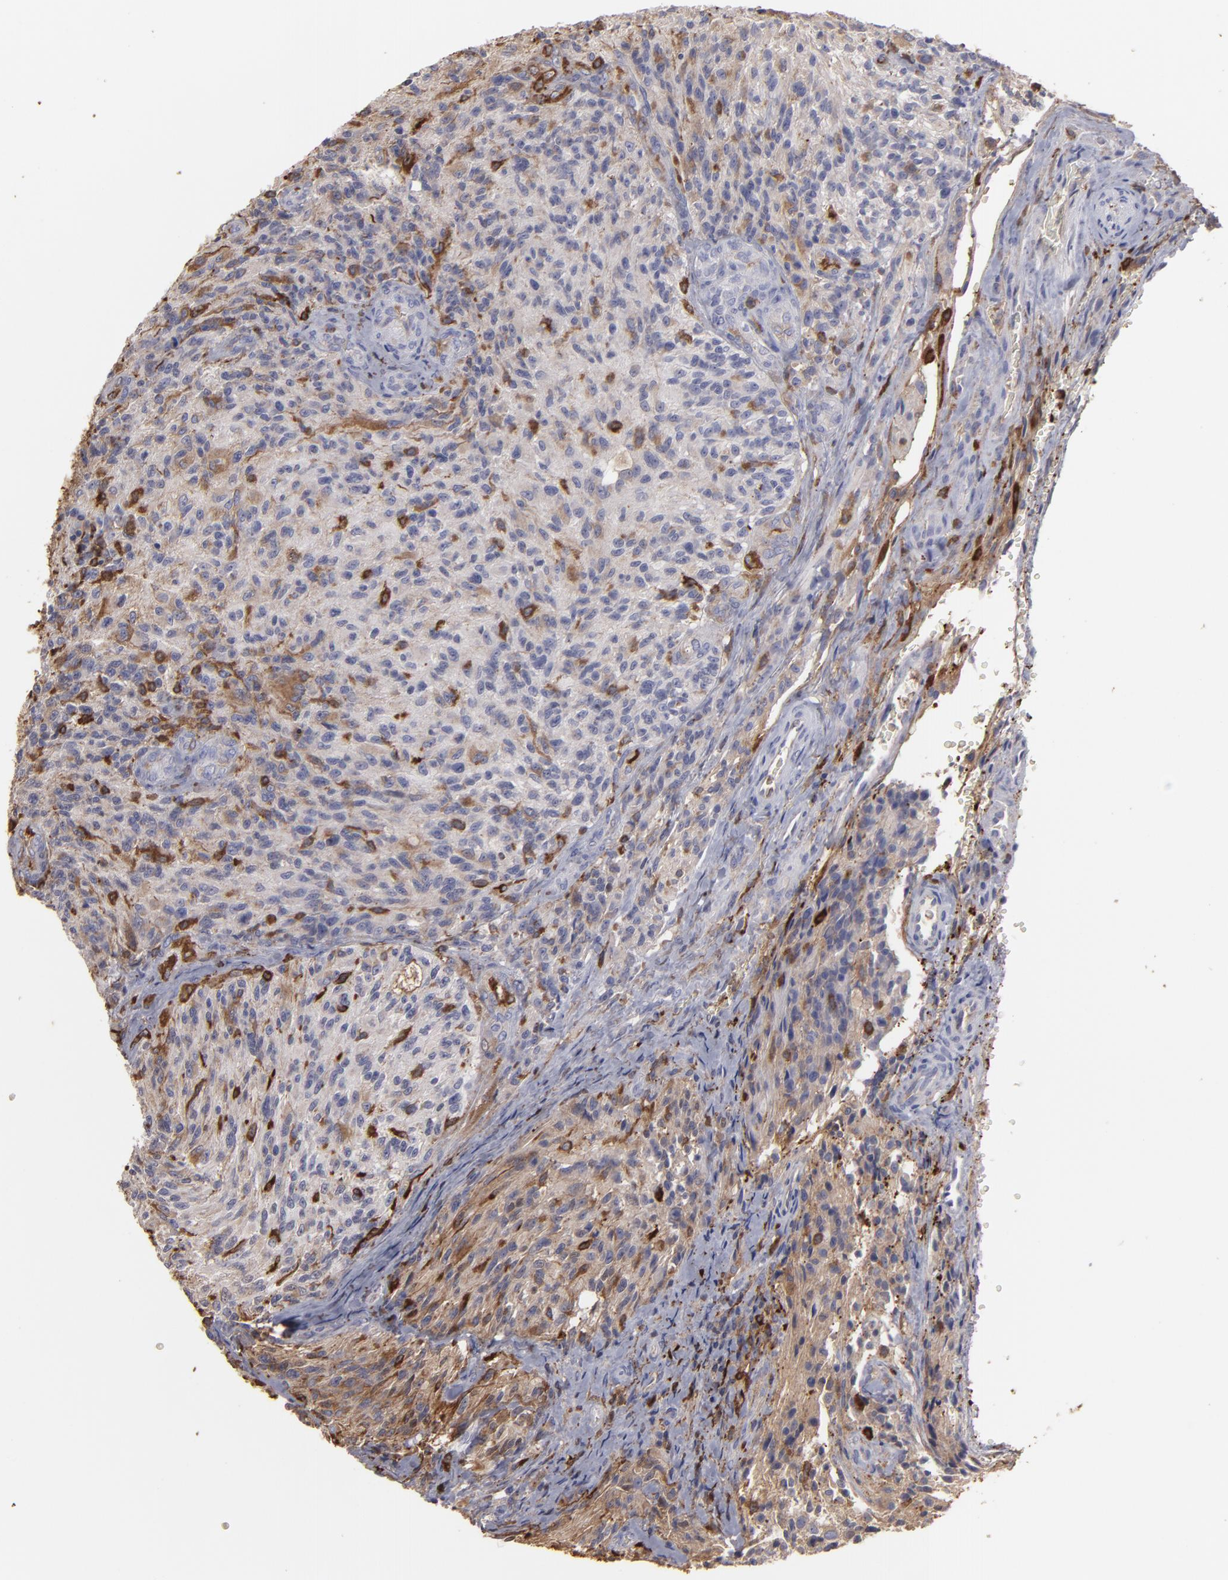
{"staining": {"intensity": "weak", "quantity": "25%-75%", "location": "cytoplasmic/membranous"}, "tissue": "glioma", "cell_type": "Tumor cells", "image_type": "cancer", "snomed": [{"axis": "morphology", "description": "Normal tissue, NOS"}, {"axis": "morphology", "description": "Glioma, malignant, High grade"}, {"axis": "topography", "description": "Cerebral cortex"}], "caption": "Immunohistochemical staining of human glioma demonstrates low levels of weak cytoplasmic/membranous protein positivity in about 25%-75% of tumor cells.", "gene": "ODC1", "patient": {"sex": "male", "age": 56}}